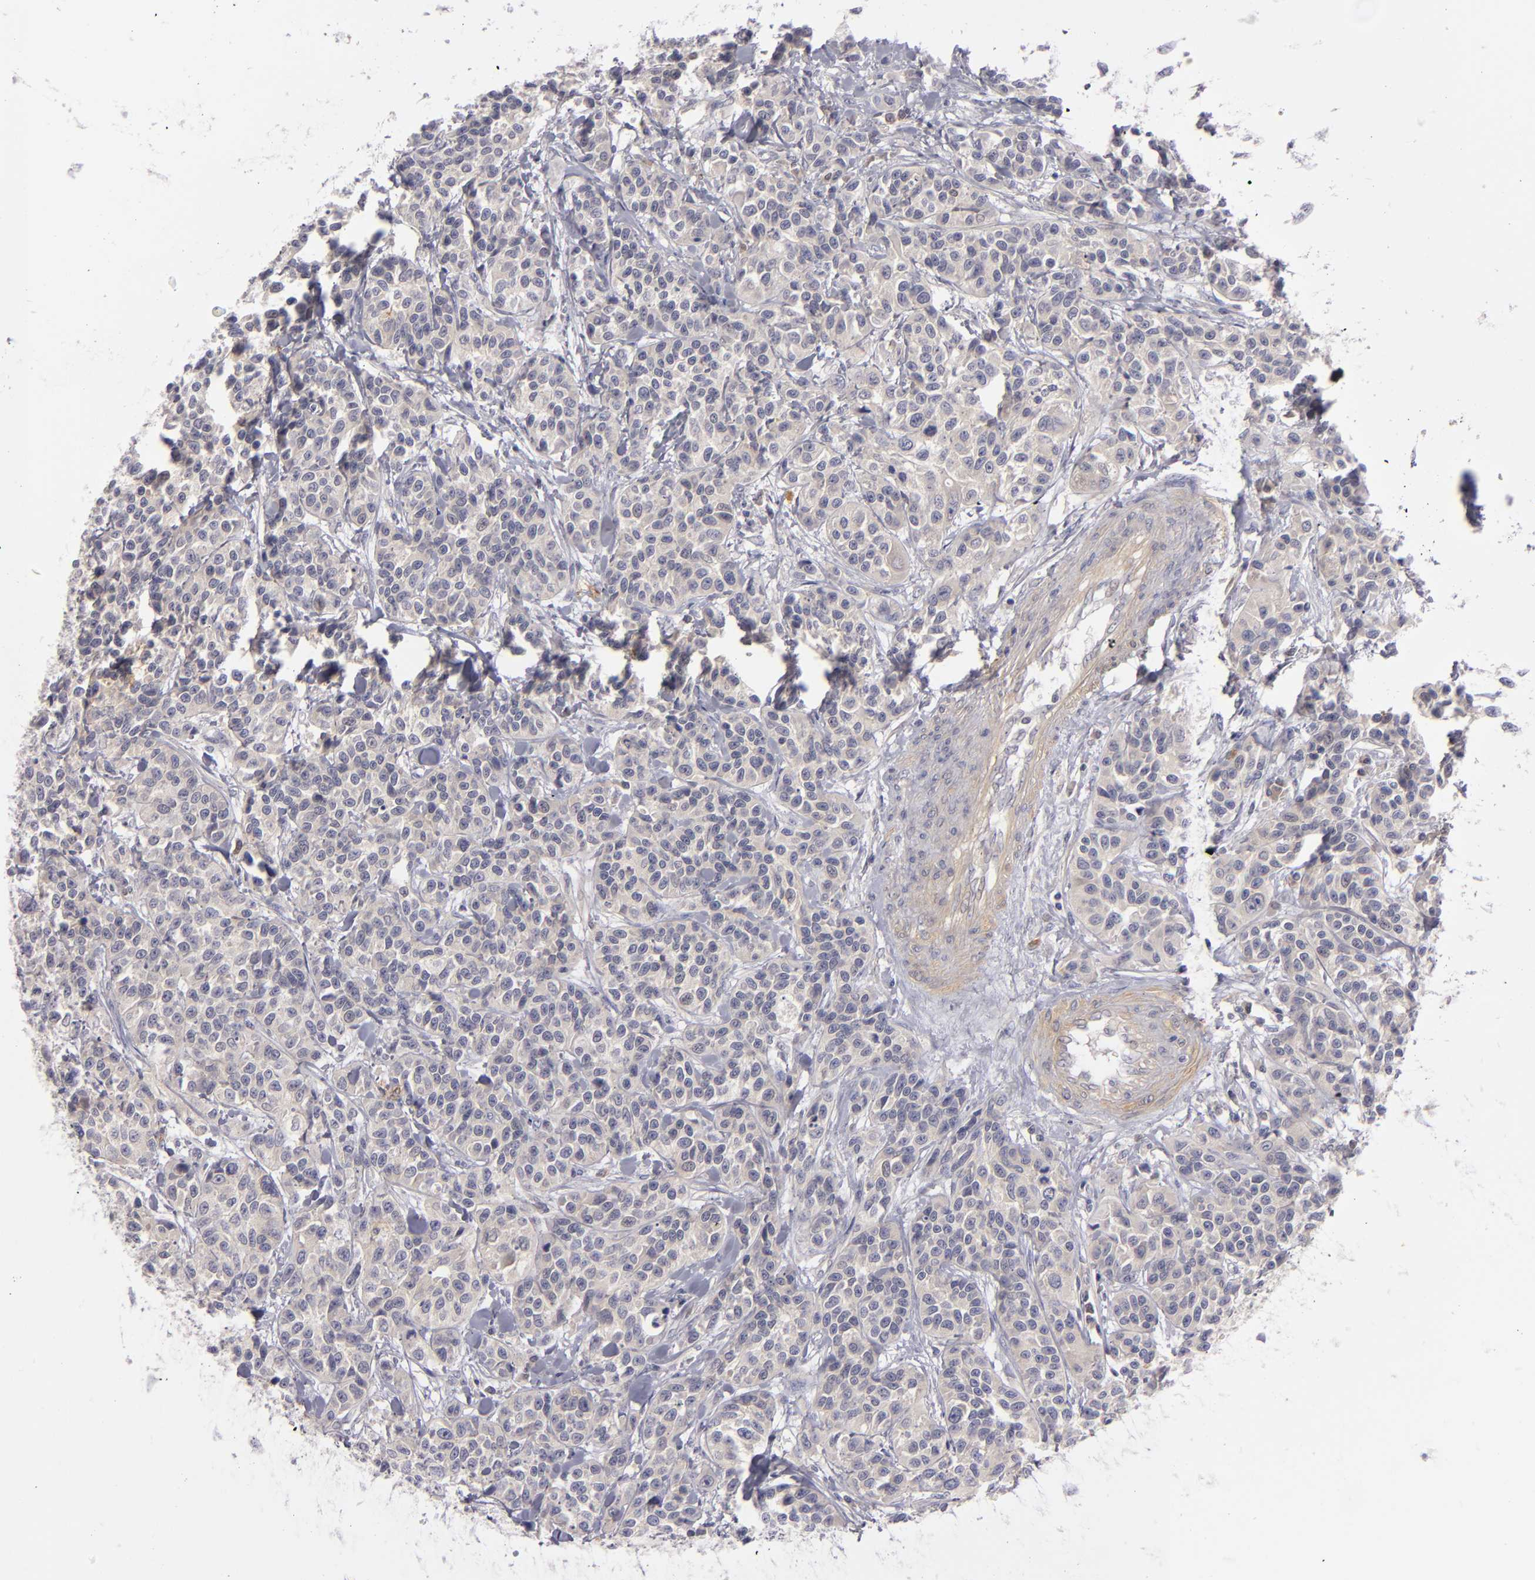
{"staining": {"intensity": "weak", "quantity": "25%-75%", "location": "cytoplasmic/membranous"}, "tissue": "urothelial cancer", "cell_type": "Tumor cells", "image_type": "cancer", "snomed": [{"axis": "morphology", "description": "Urothelial carcinoma, High grade"}, {"axis": "topography", "description": "Urinary bladder"}], "caption": "Immunohistochemical staining of human urothelial carcinoma (high-grade) exhibits weak cytoplasmic/membranous protein staining in approximately 25%-75% of tumor cells. The protein of interest is shown in brown color, while the nuclei are stained blue.", "gene": "CD83", "patient": {"sex": "female", "age": 81}}